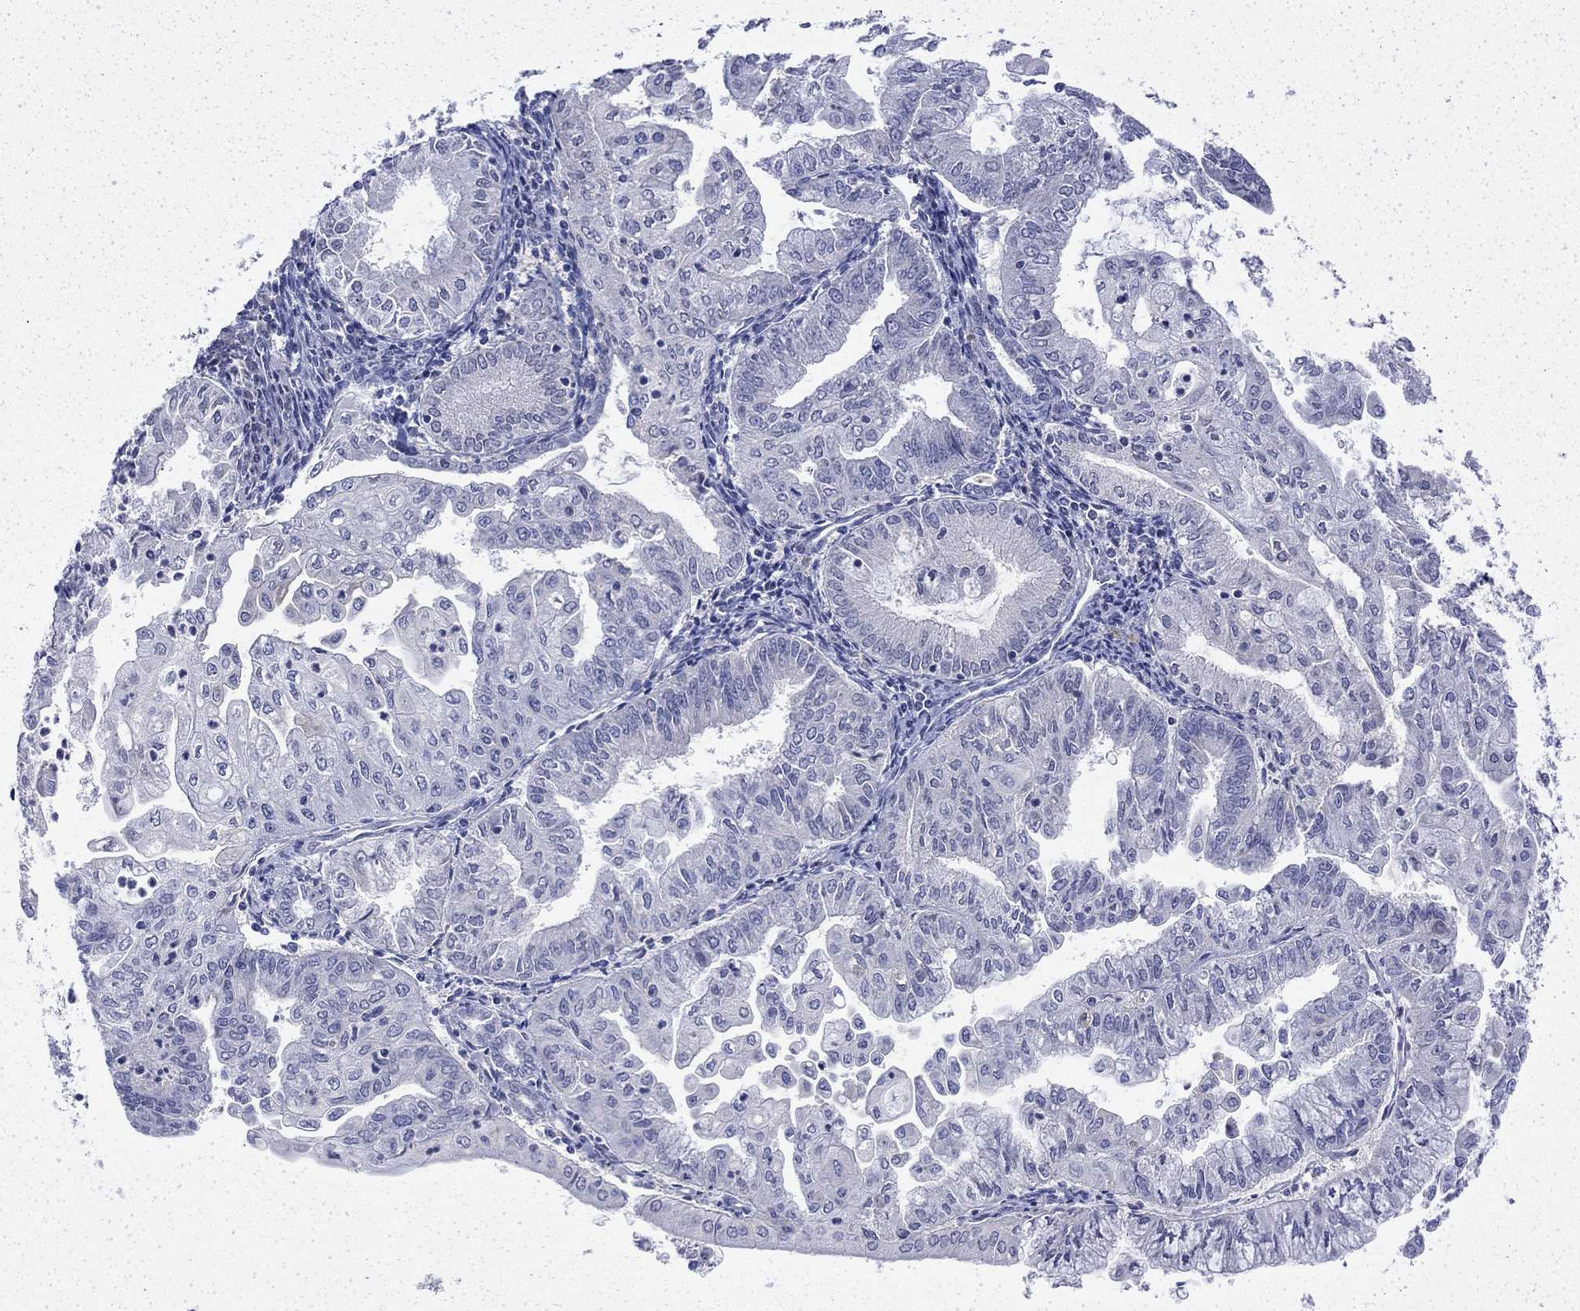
{"staining": {"intensity": "negative", "quantity": "none", "location": "none"}, "tissue": "endometrial cancer", "cell_type": "Tumor cells", "image_type": "cancer", "snomed": [{"axis": "morphology", "description": "Adenocarcinoma, NOS"}, {"axis": "topography", "description": "Endometrium"}], "caption": "The immunohistochemistry micrograph has no significant positivity in tumor cells of adenocarcinoma (endometrial) tissue. (Stains: DAB (3,3'-diaminobenzidine) immunohistochemistry (IHC) with hematoxylin counter stain, Microscopy: brightfield microscopy at high magnification).", "gene": "ENPP6", "patient": {"sex": "female", "age": 56}}